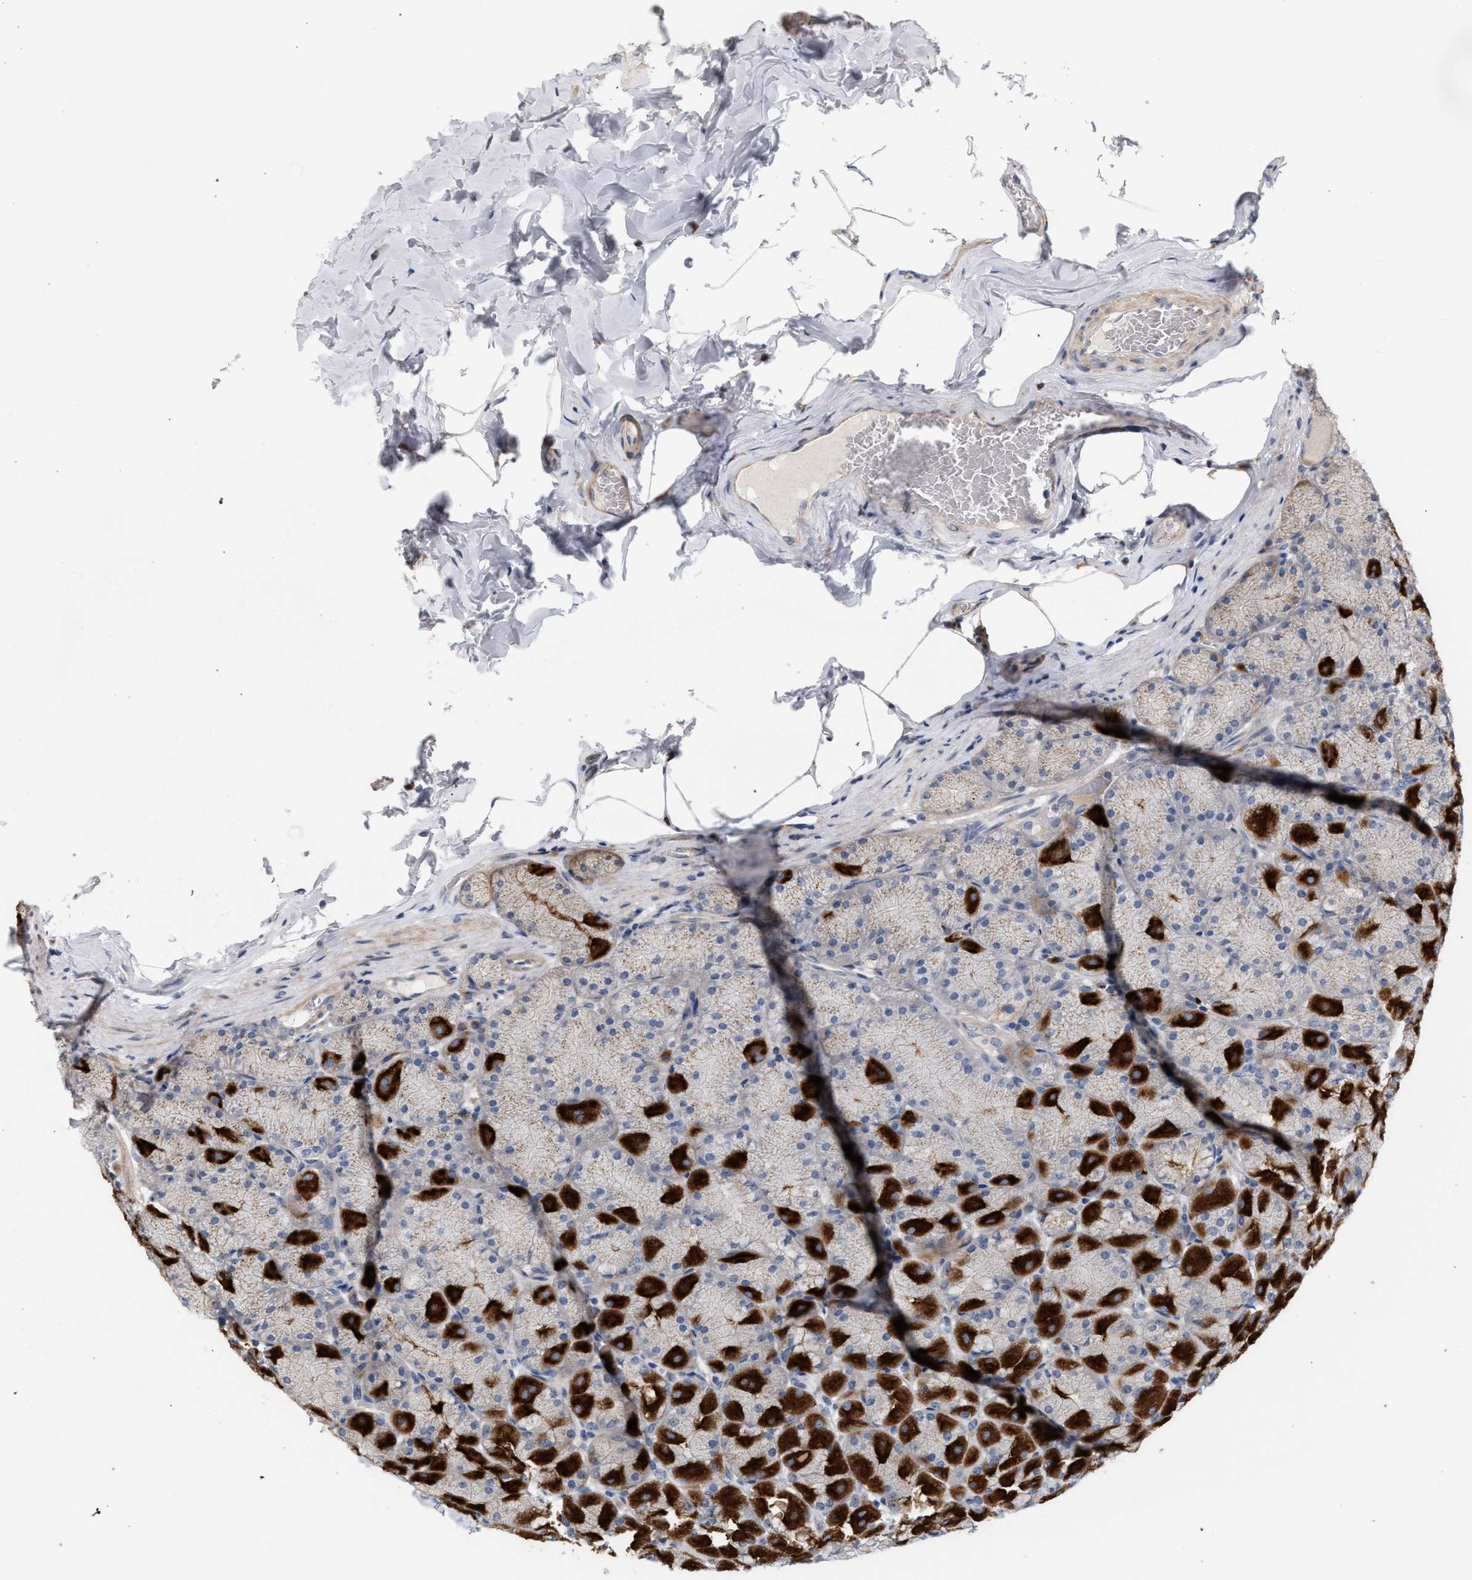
{"staining": {"intensity": "strong", "quantity": "25%-75%", "location": "cytoplasmic/membranous"}, "tissue": "stomach", "cell_type": "Glandular cells", "image_type": "normal", "snomed": [{"axis": "morphology", "description": "Normal tissue, NOS"}, {"axis": "topography", "description": "Stomach, upper"}], "caption": "Protein staining demonstrates strong cytoplasmic/membranous positivity in about 25%-75% of glandular cells in unremarkable stomach.", "gene": "RNF135", "patient": {"sex": "female", "age": 56}}